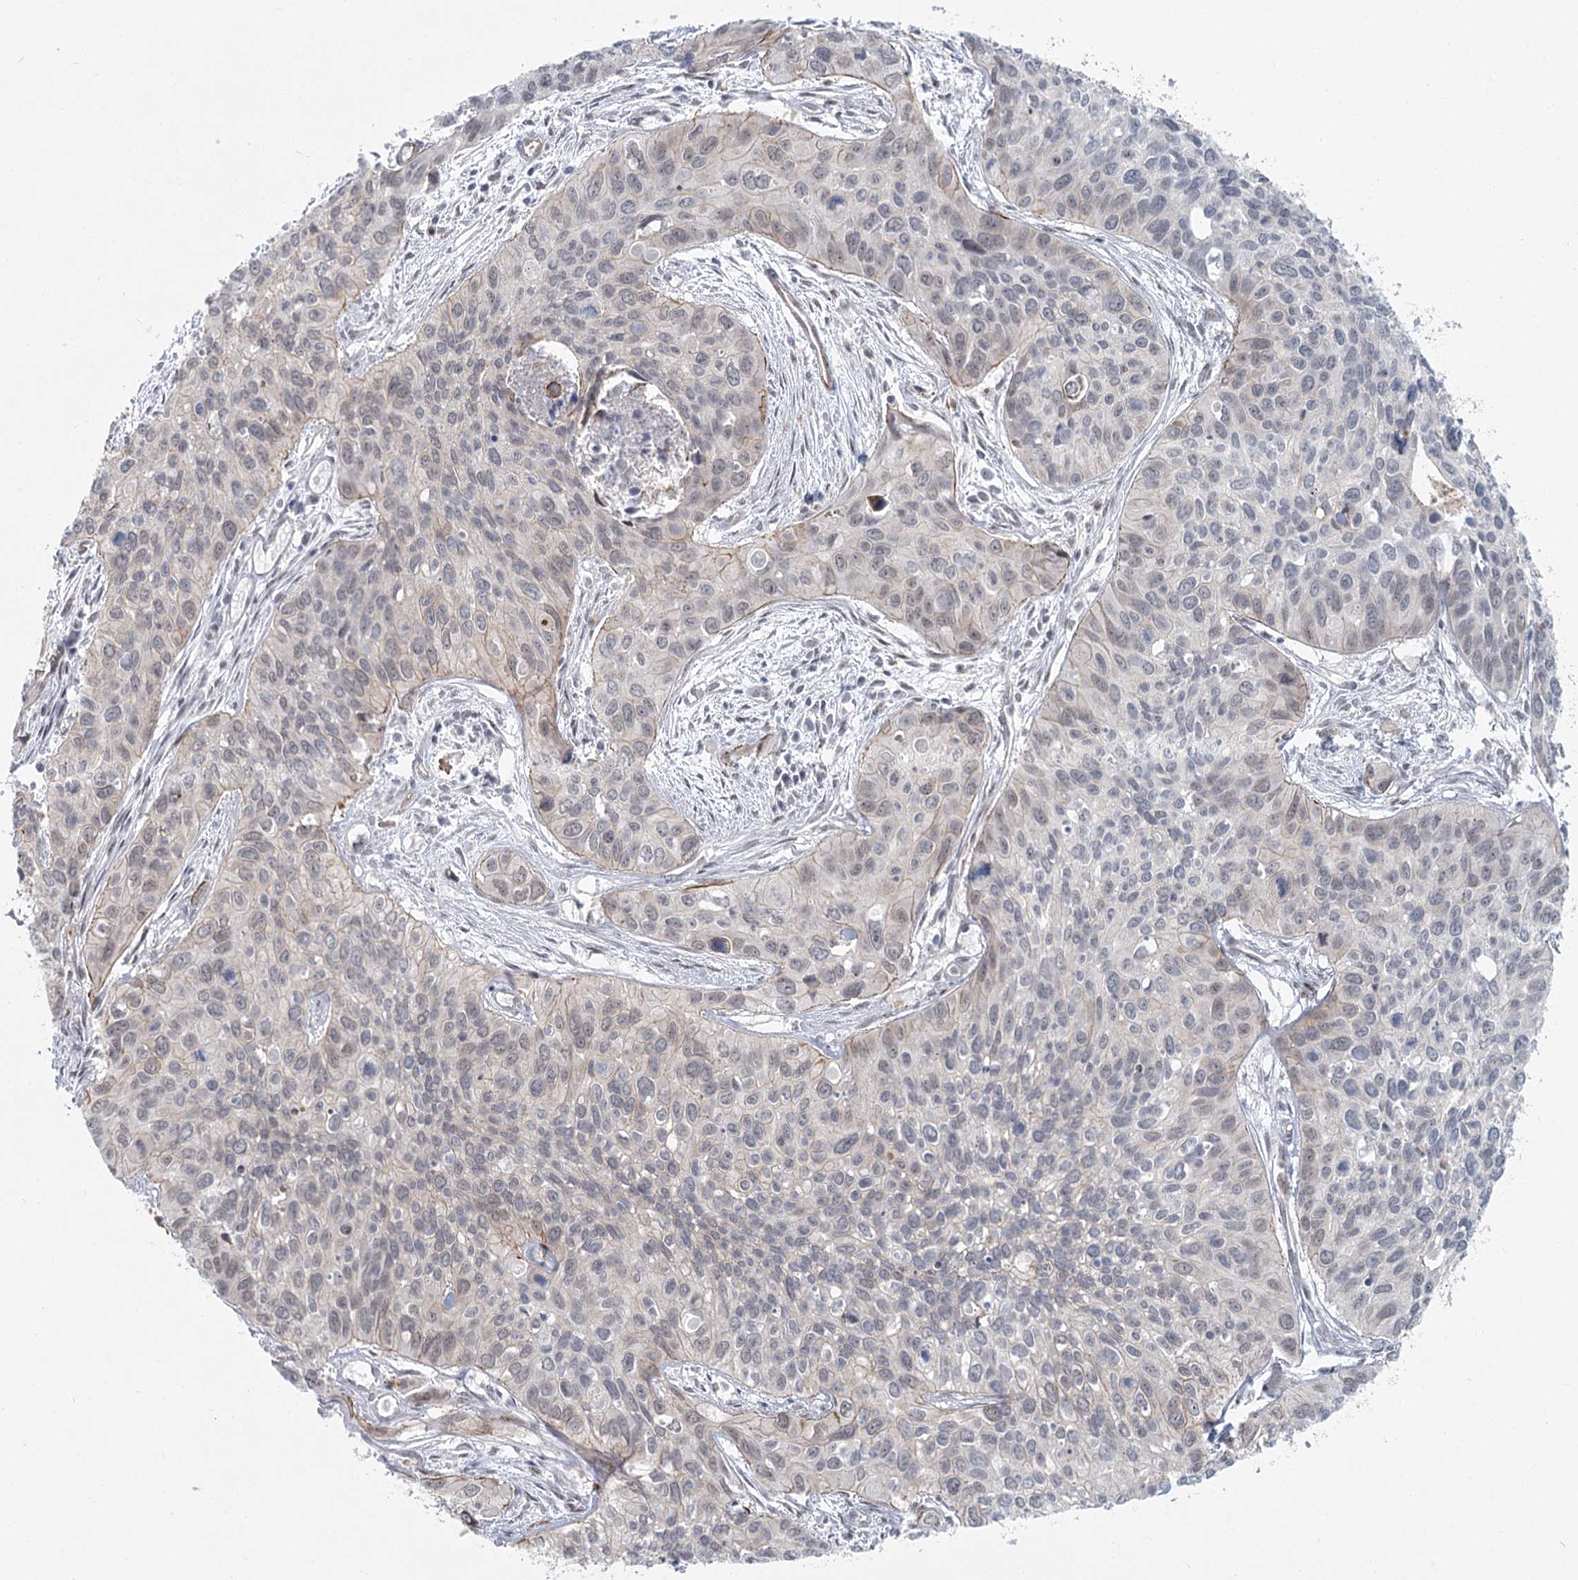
{"staining": {"intensity": "moderate", "quantity": "<25%", "location": "cytoplasmic/membranous"}, "tissue": "cervical cancer", "cell_type": "Tumor cells", "image_type": "cancer", "snomed": [{"axis": "morphology", "description": "Squamous cell carcinoma, NOS"}, {"axis": "topography", "description": "Cervix"}], "caption": "Human squamous cell carcinoma (cervical) stained with a brown dye exhibits moderate cytoplasmic/membranous positive staining in approximately <25% of tumor cells.", "gene": "ABHD8", "patient": {"sex": "female", "age": 55}}